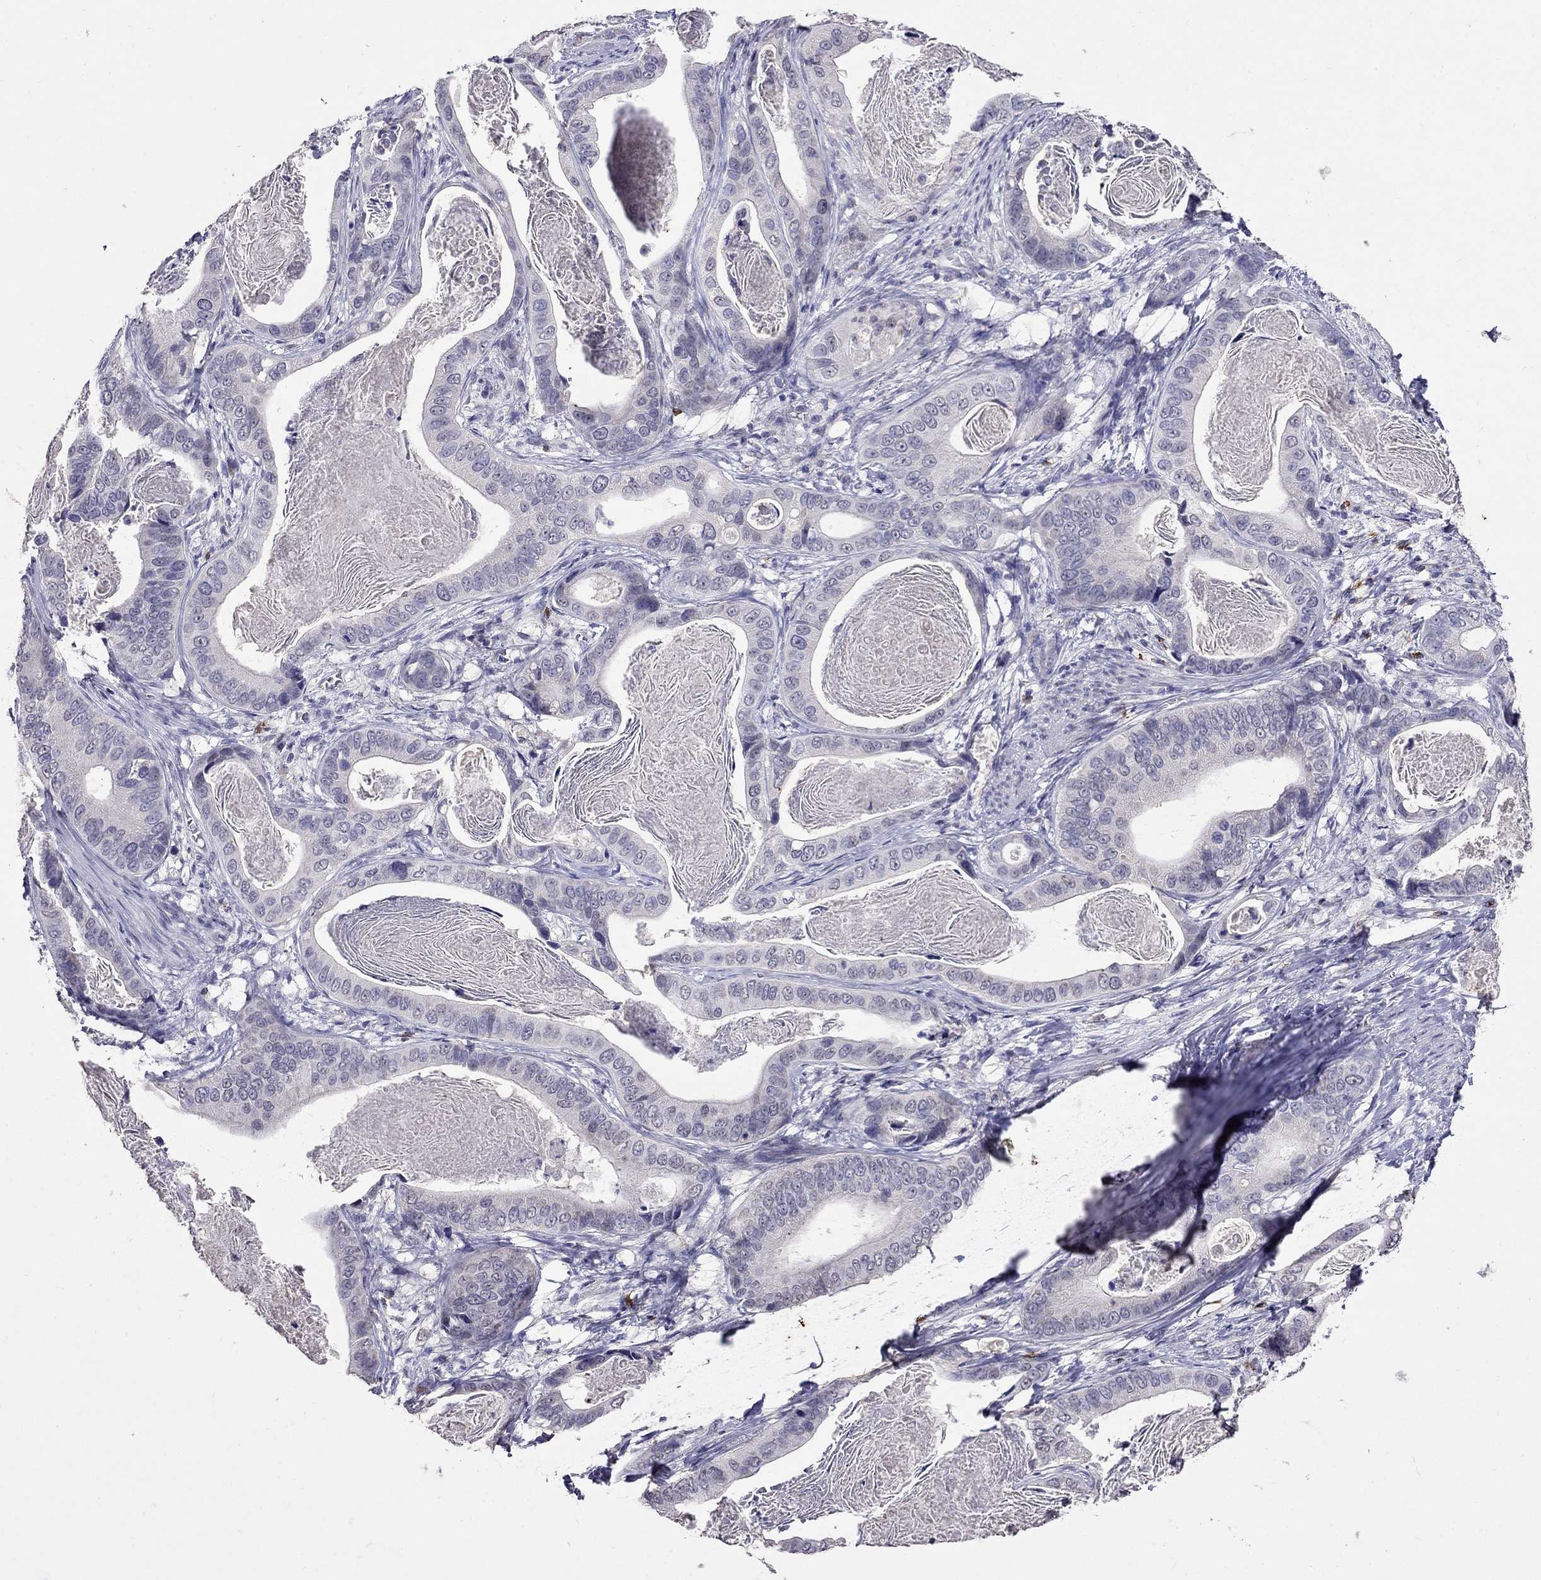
{"staining": {"intensity": "negative", "quantity": "none", "location": "none"}, "tissue": "stomach cancer", "cell_type": "Tumor cells", "image_type": "cancer", "snomed": [{"axis": "morphology", "description": "Adenocarcinoma, NOS"}, {"axis": "topography", "description": "Stomach"}], "caption": "Immunohistochemistry photomicrograph of neoplastic tissue: human stomach cancer (adenocarcinoma) stained with DAB (3,3'-diaminobenzidine) displays no significant protein staining in tumor cells.", "gene": "CD8B", "patient": {"sex": "male", "age": 84}}